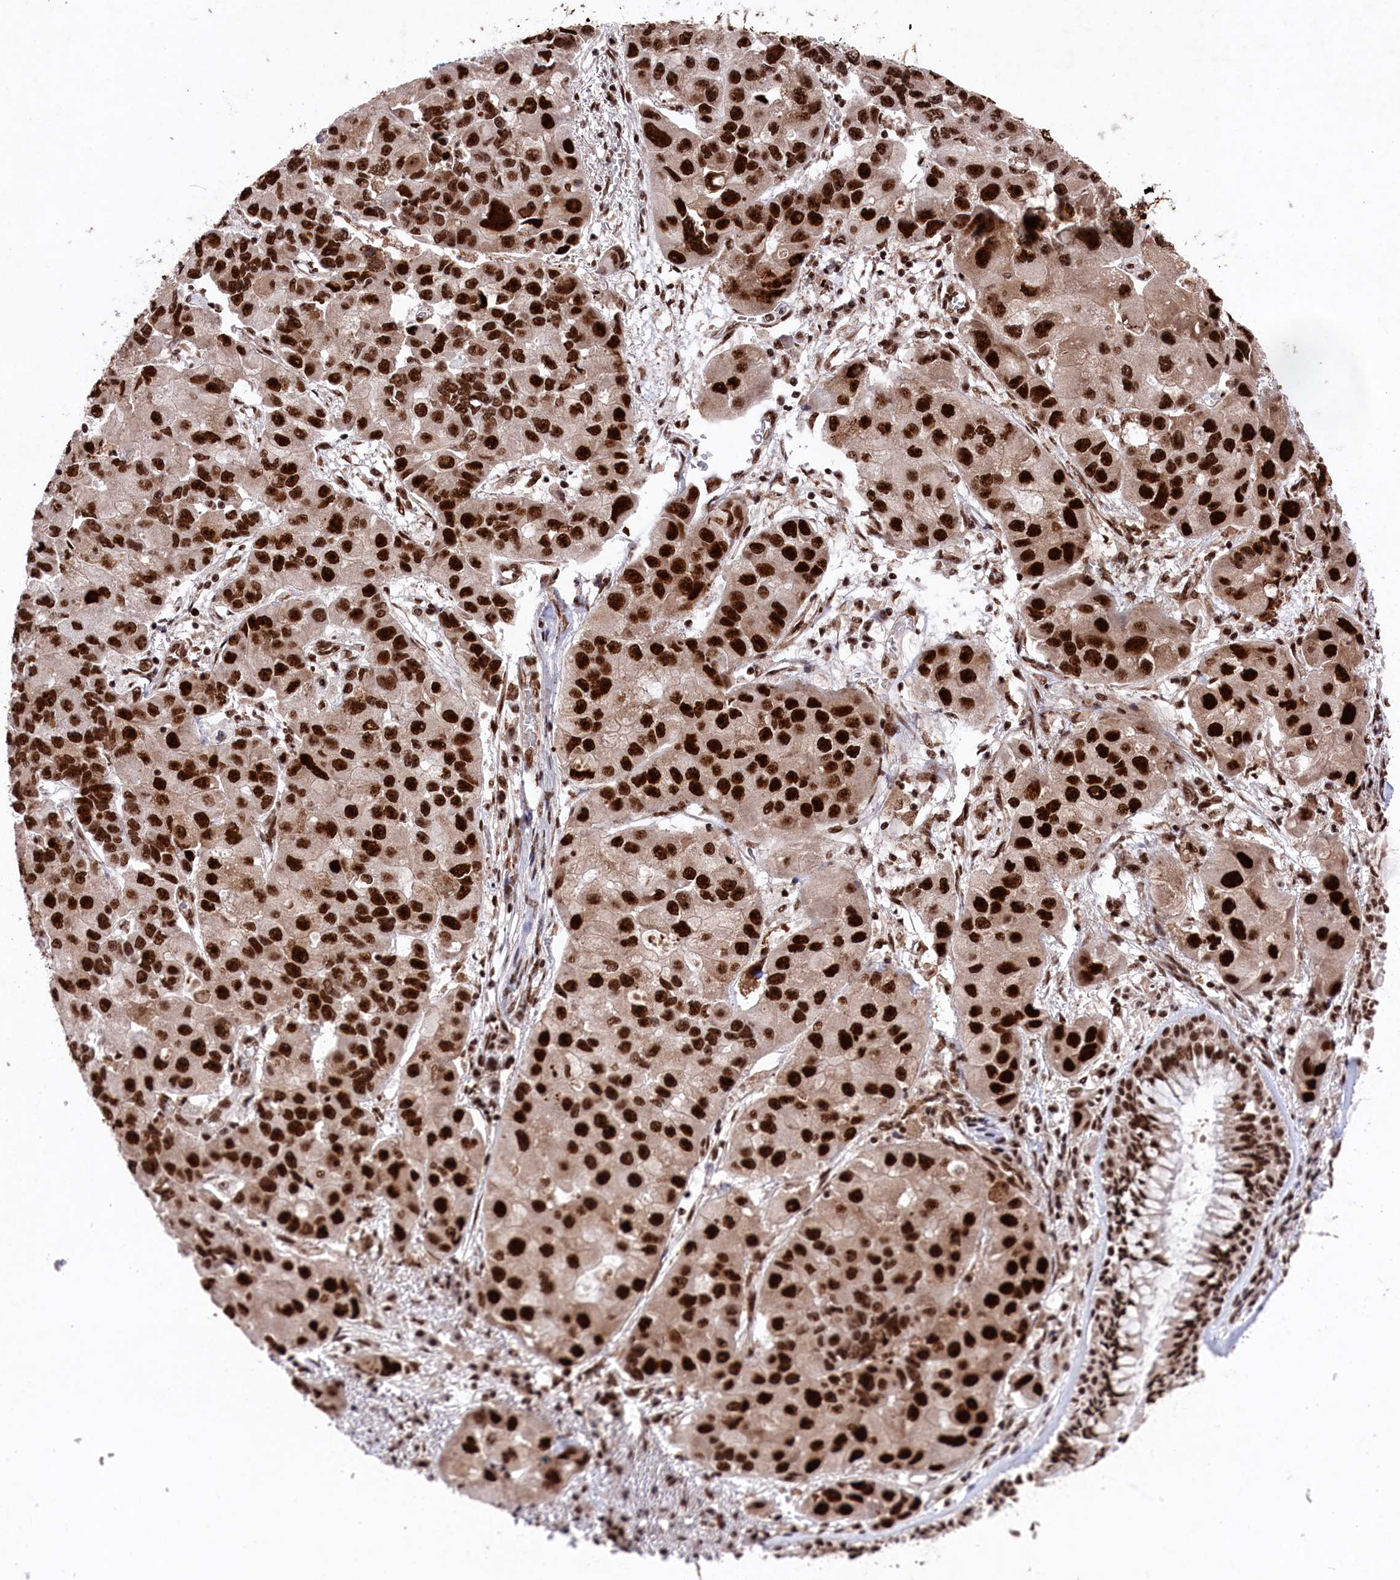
{"staining": {"intensity": "strong", "quantity": ">75%", "location": "nuclear"}, "tissue": "lung cancer", "cell_type": "Tumor cells", "image_type": "cancer", "snomed": [{"axis": "morphology", "description": "Adenocarcinoma, NOS"}, {"axis": "topography", "description": "Lung"}], "caption": "Immunohistochemical staining of human adenocarcinoma (lung) displays strong nuclear protein positivity in approximately >75% of tumor cells. (Stains: DAB (3,3'-diaminobenzidine) in brown, nuclei in blue, Microscopy: brightfield microscopy at high magnification).", "gene": "PRPF31", "patient": {"sex": "female", "age": 54}}